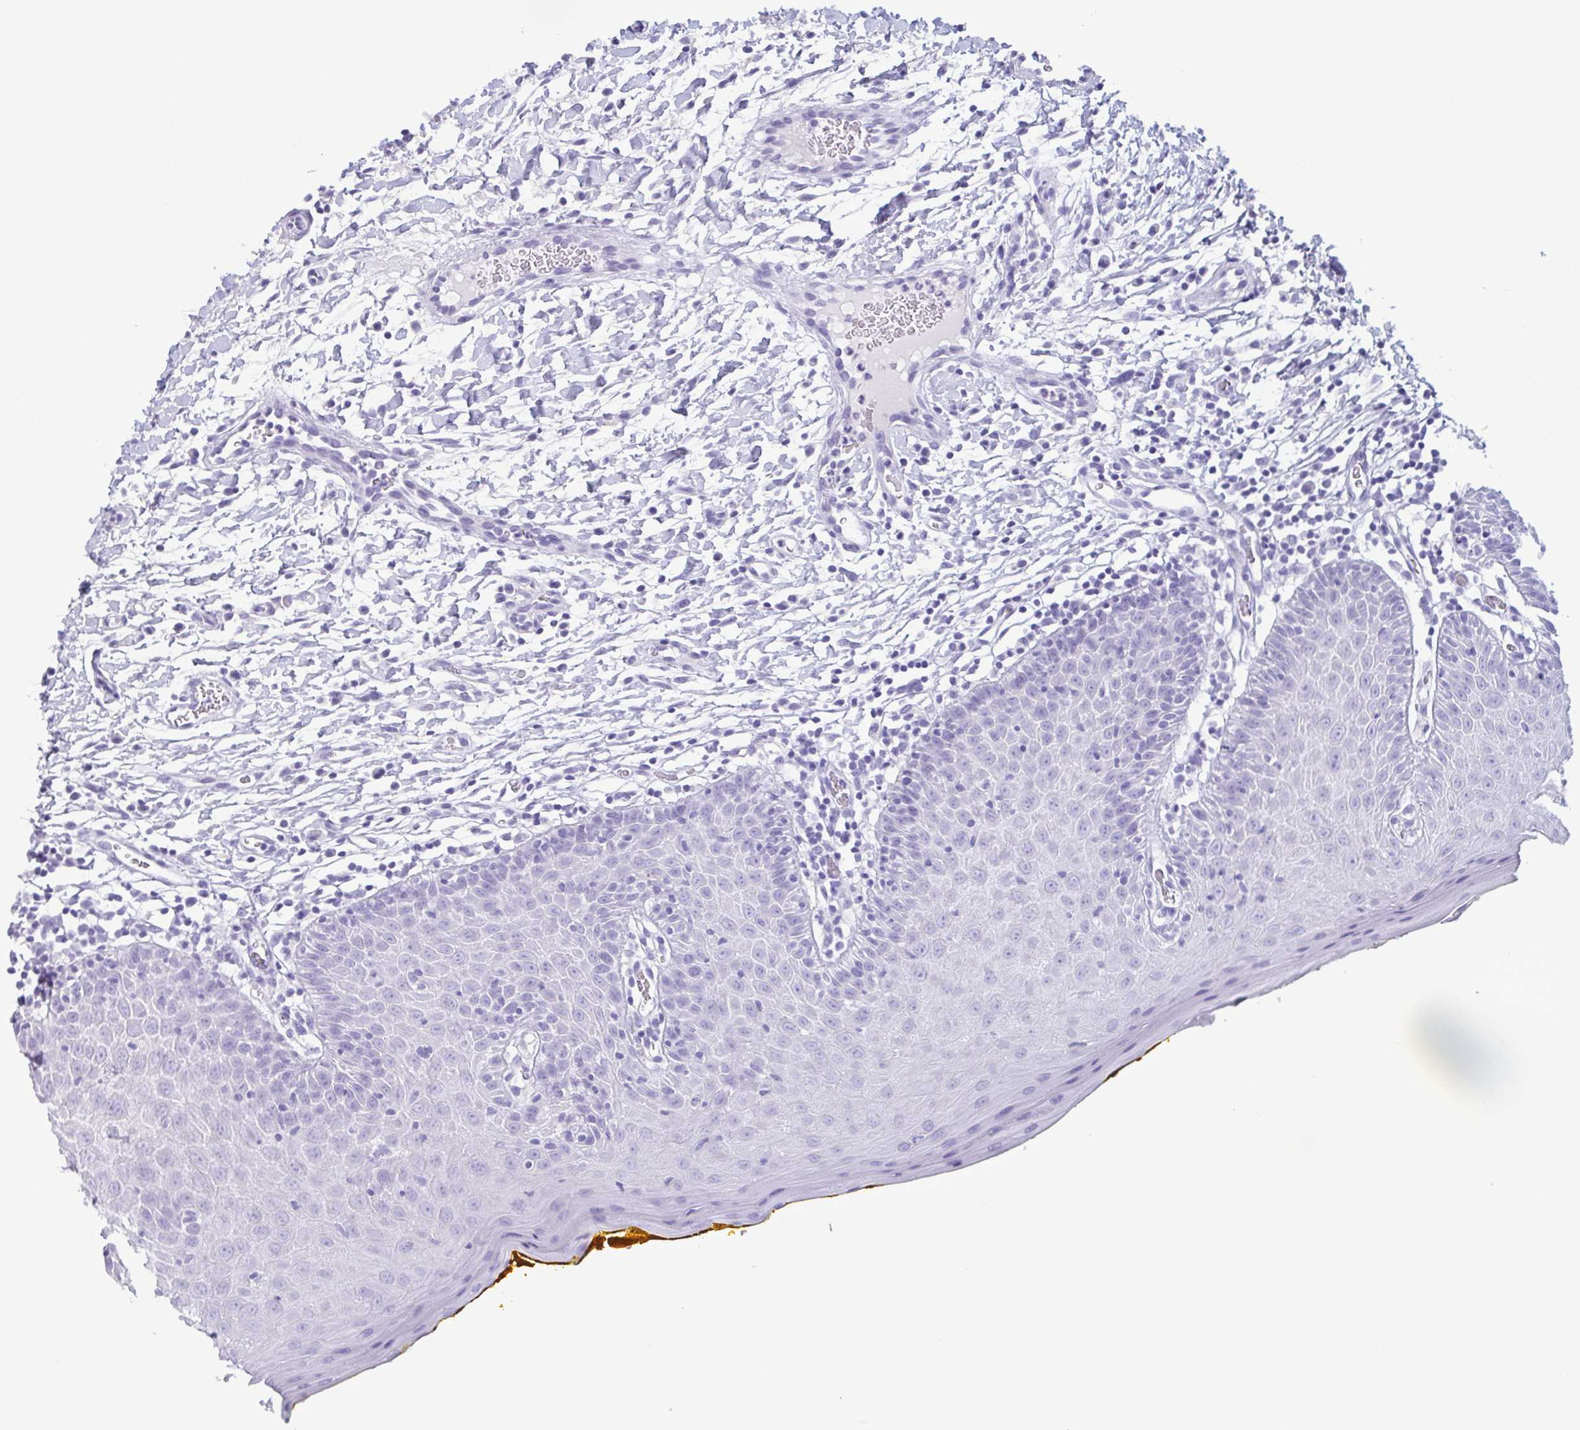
{"staining": {"intensity": "negative", "quantity": "none", "location": "none"}, "tissue": "oral mucosa", "cell_type": "Squamous epithelial cells", "image_type": "normal", "snomed": [{"axis": "morphology", "description": "Normal tissue, NOS"}, {"axis": "topography", "description": "Oral tissue"}, {"axis": "topography", "description": "Tounge, NOS"}], "caption": "High magnification brightfield microscopy of unremarkable oral mucosa stained with DAB (brown) and counterstained with hematoxylin (blue): squamous epithelial cells show no significant expression. (DAB immunohistochemistry (IHC) with hematoxylin counter stain).", "gene": "LTF", "patient": {"sex": "female", "age": 58}}